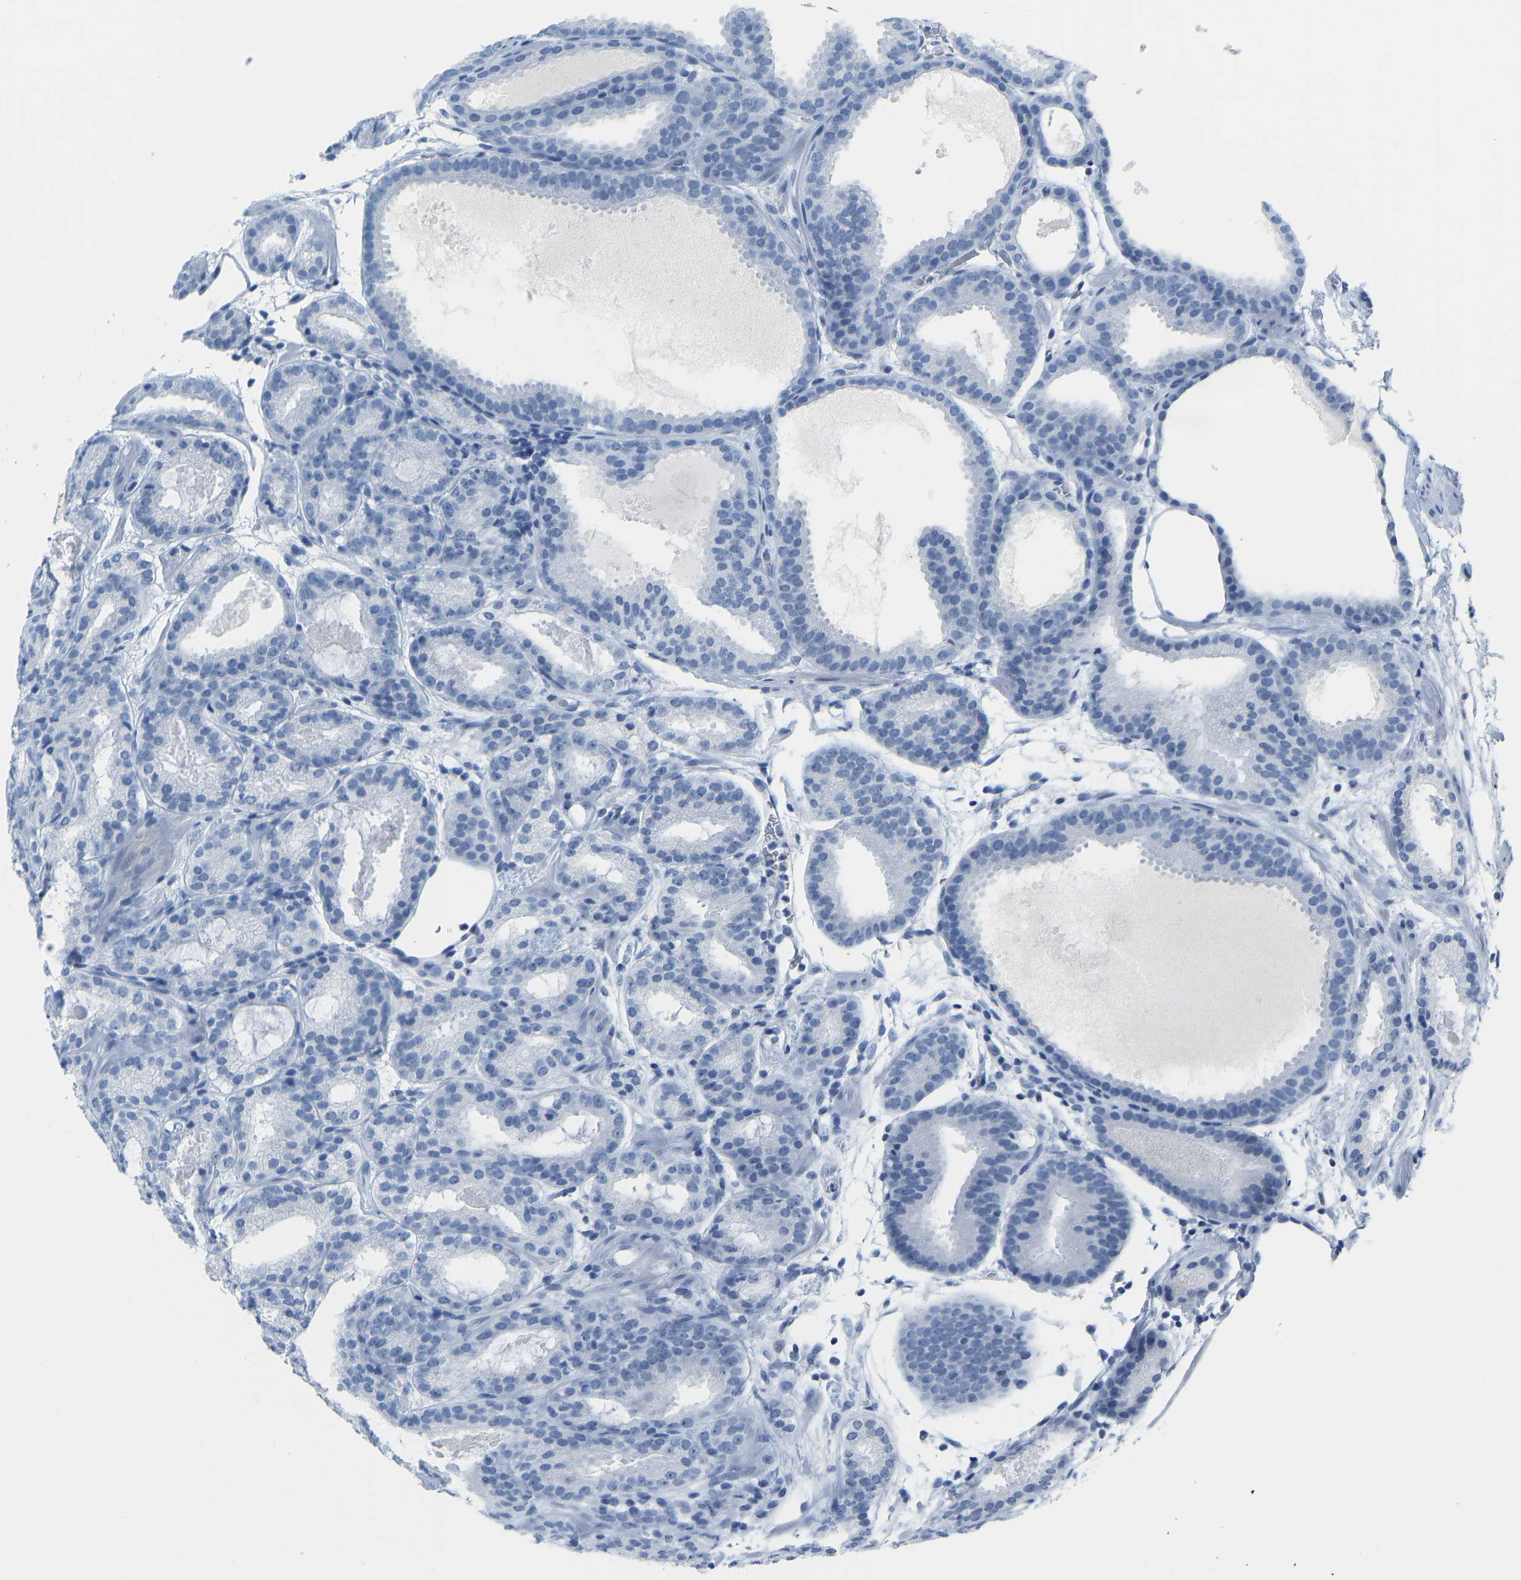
{"staining": {"intensity": "negative", "quantity": "none", "location": "none"}, "tissue": "prostate cancer", "cell_type": "Tumor cells", "image_type": "cancer", "snomed": [{"axis": "morphology", "description": "Adenocarcinoma, Low grade"}, {"axis": "topography", "description": "Prostate"}], "caption": "Adenocarcinoma (low-grade) (prostate) stained for a protein using IHC demonstrates no positivity tumor cells.", "gene": "SERPINB3", "patient": {"sex": "male", "age": 69}}